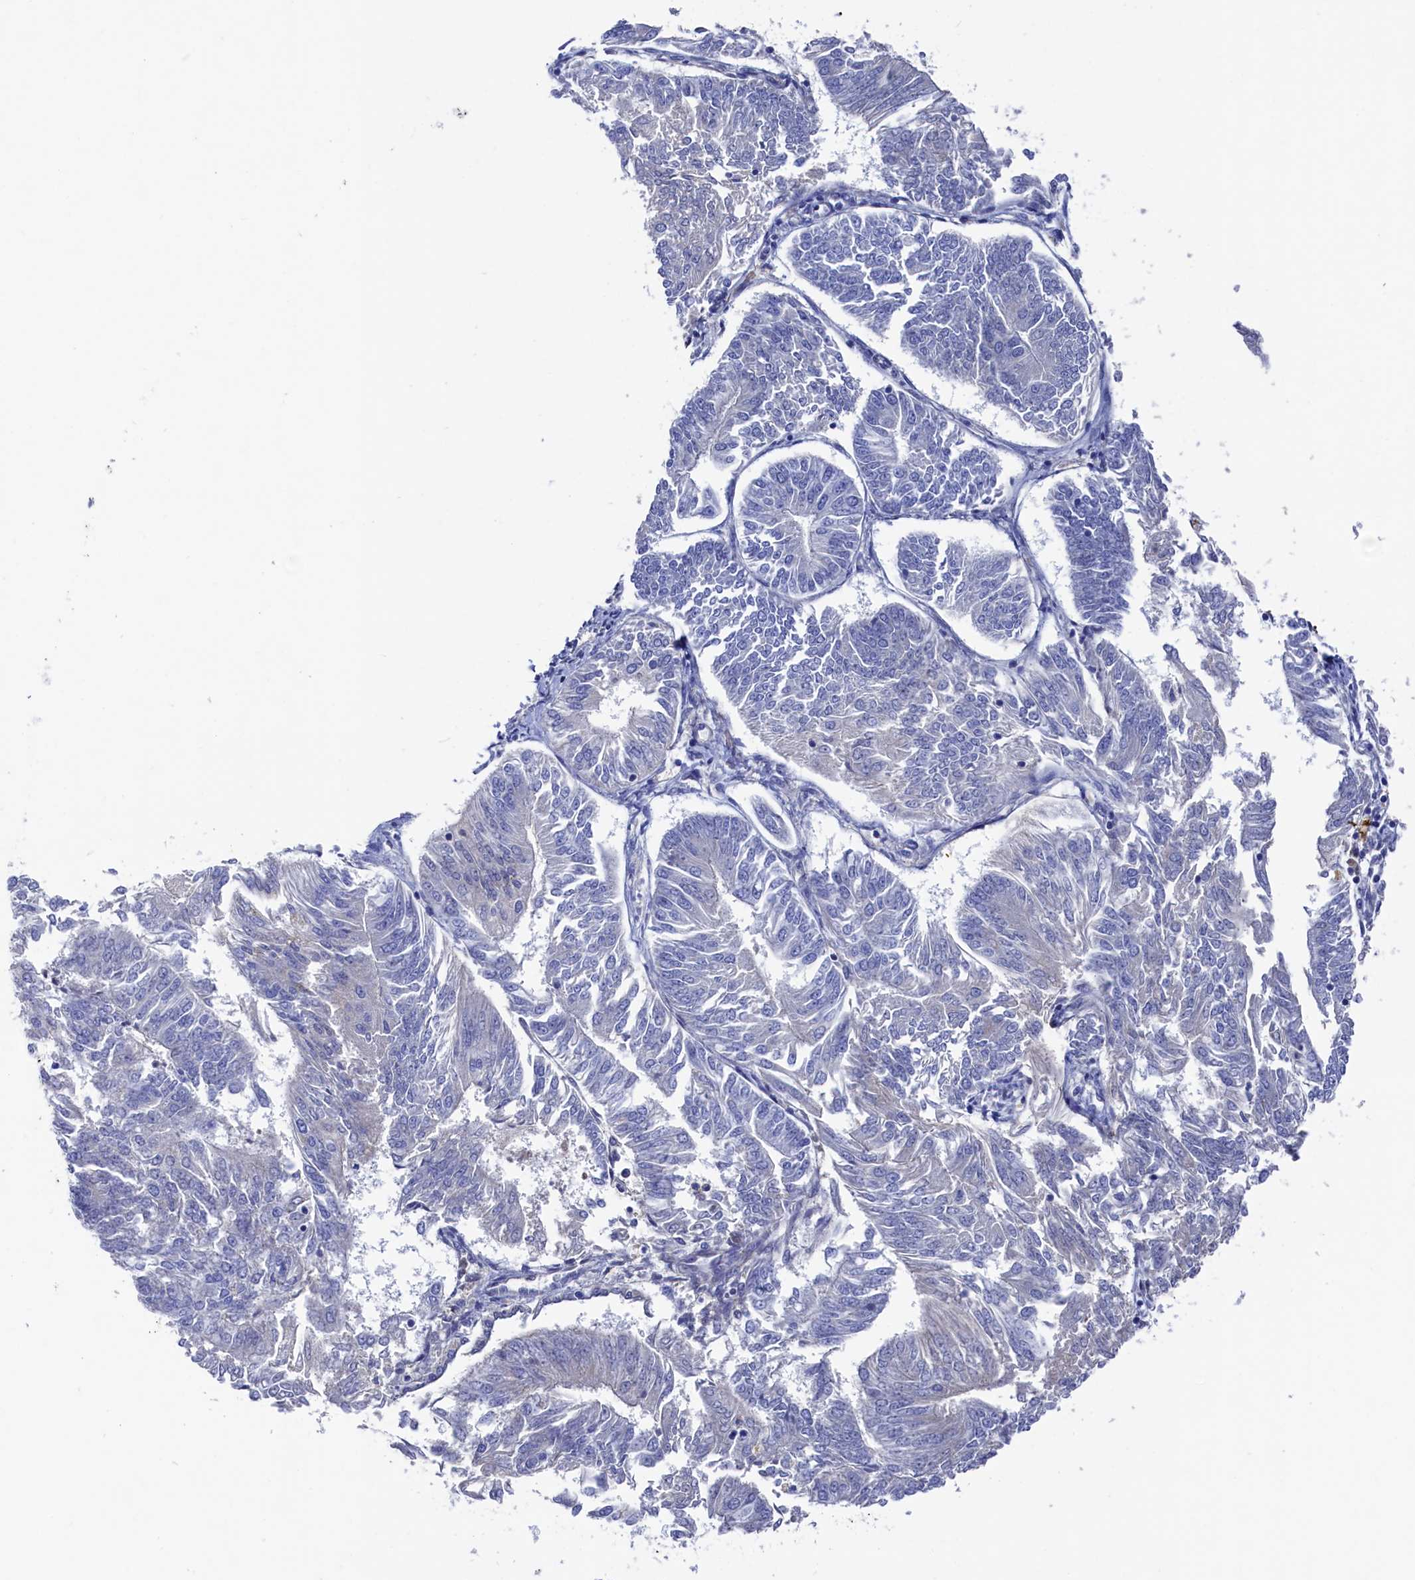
{"staining": {"intensity": "negative", "quantity": "none", "location": "none"}, "tissue": "endometrial cancer", "cell_type": "Tumor cells", "image_type": "cancer", "snomed": [{"axis": "morphology", "description": "Adenocarcinoma, NOS"}, {"axis": "topography", "description": "Endometrium"}], "caption": "There is no significant positivity in tumor cells of adenocarcinoma (endometrial).", "gene": "RNH1", "patient": {"sex": "female", "age": 58}}